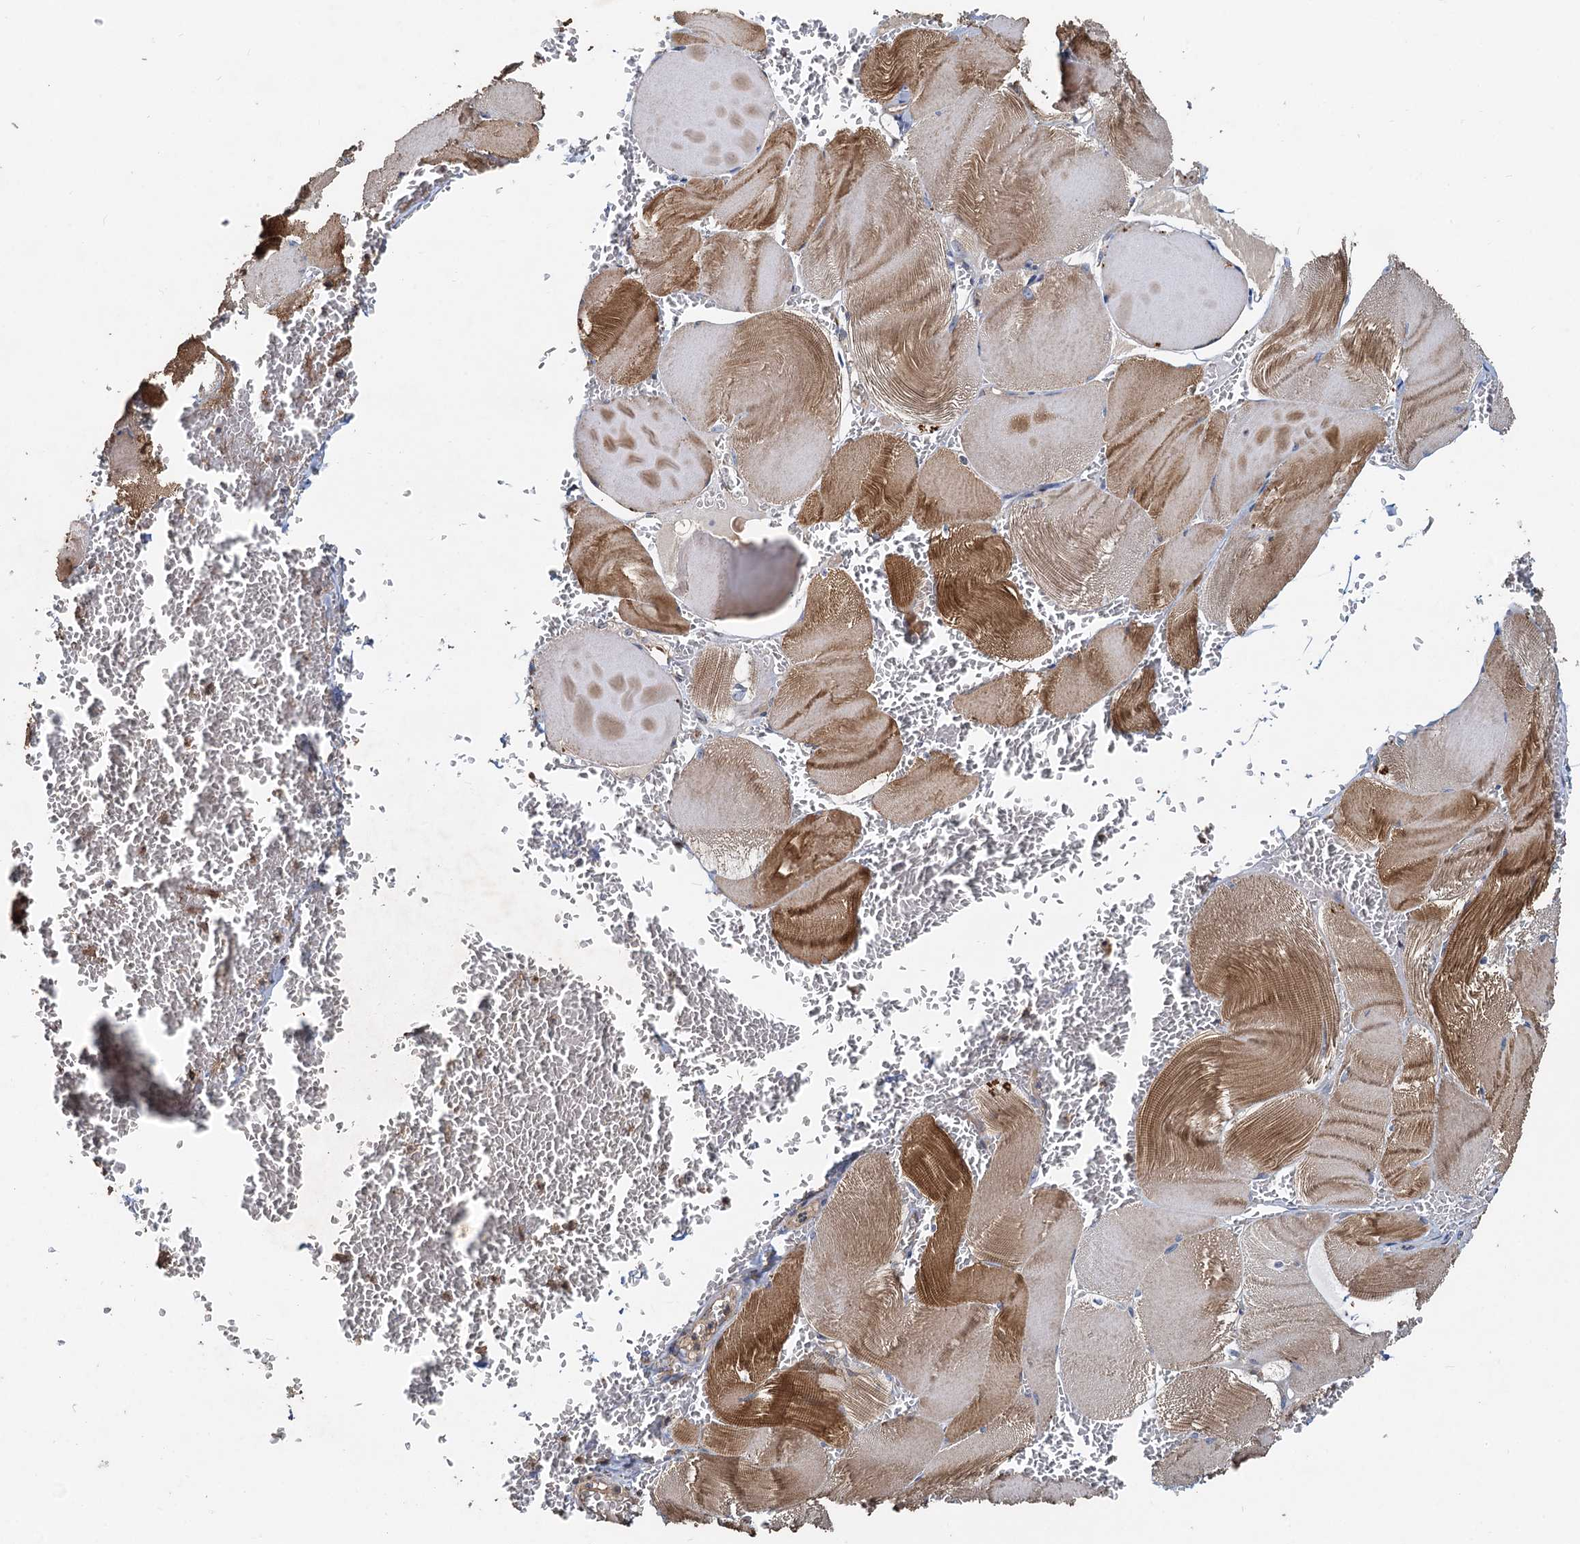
{"staining": {"intensity": "strong", "quantity": "25%-75%", "location": "cytoplasmic/membranous"}, "tissue": "skeletal muscle", "cell_type": "Myocytes", "image_type": "normal", "snomed": [{"axis": "morphology", "description": "Normal tissue, NOS"}, {"axis": "morphology", "description": "Basal cell carcinoma"}, {"axis": "topography", "description": "Skeletal muscle"}], "caption": "A photomicrograph showing strong cytoplasmic/membranous expression in approximately 25%-75% of myocytes in normal skeletal muscle, as visualized by brown immunohistochemical staining.", "gene": "SDS", "patient": {"sex": "female", "age": 64}}